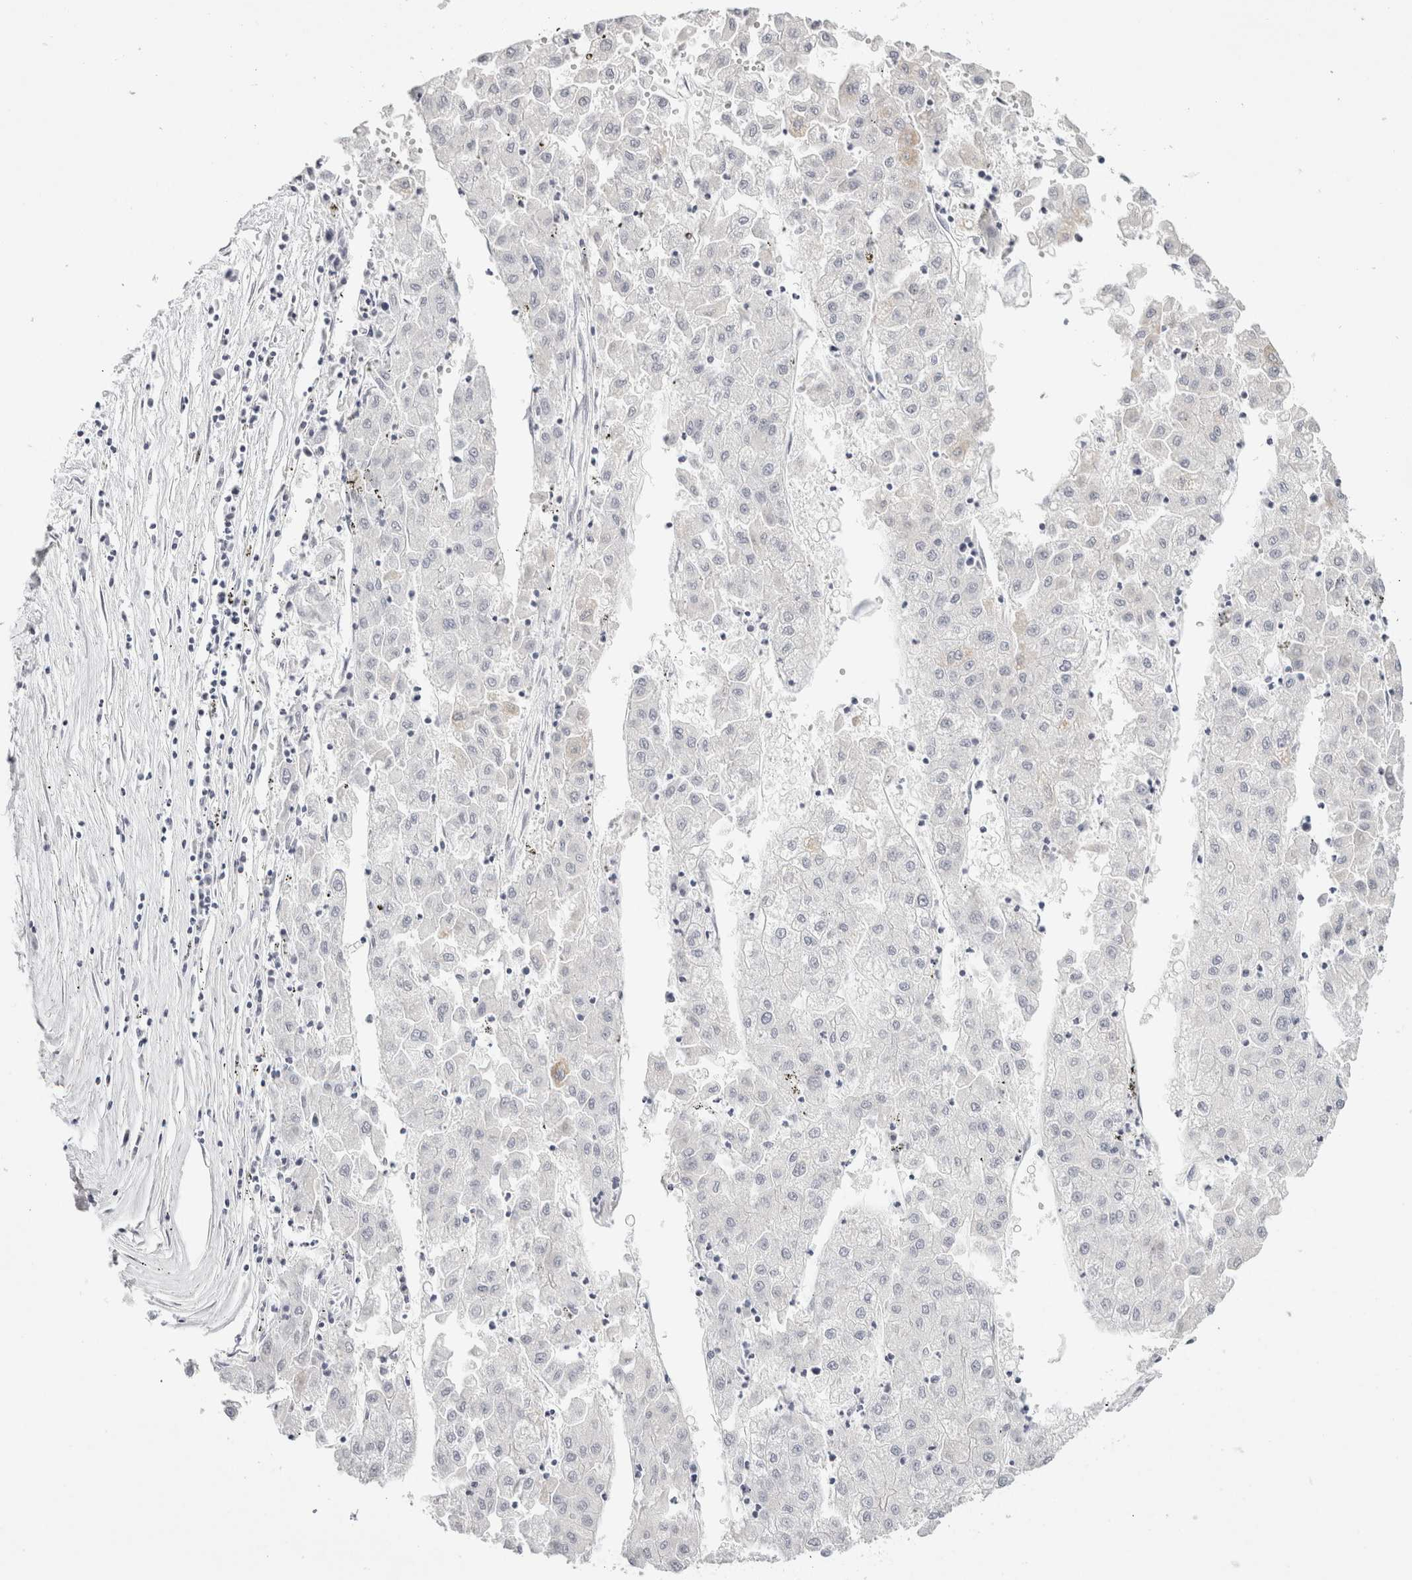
{"staining": {"intensity": "negative", "quantity": "none", "location": "none"}, "tissue": "liver cancer", "cell_type": "Tumor cells", "image_type": "cancer", "snomed": [{"axis": "morphology", "description": "Carcinoma, Hepatocellular, NOS"}, {"axis": "topography", "description": "Liver"}], "caption": "DAB immunohistochemical staining of liver cancer (hepatocellular carcinoma) reveals no significant staining in tumor cells.", "gene": "GARIN1A", "patient": {"sex": "male", "age": 72}}